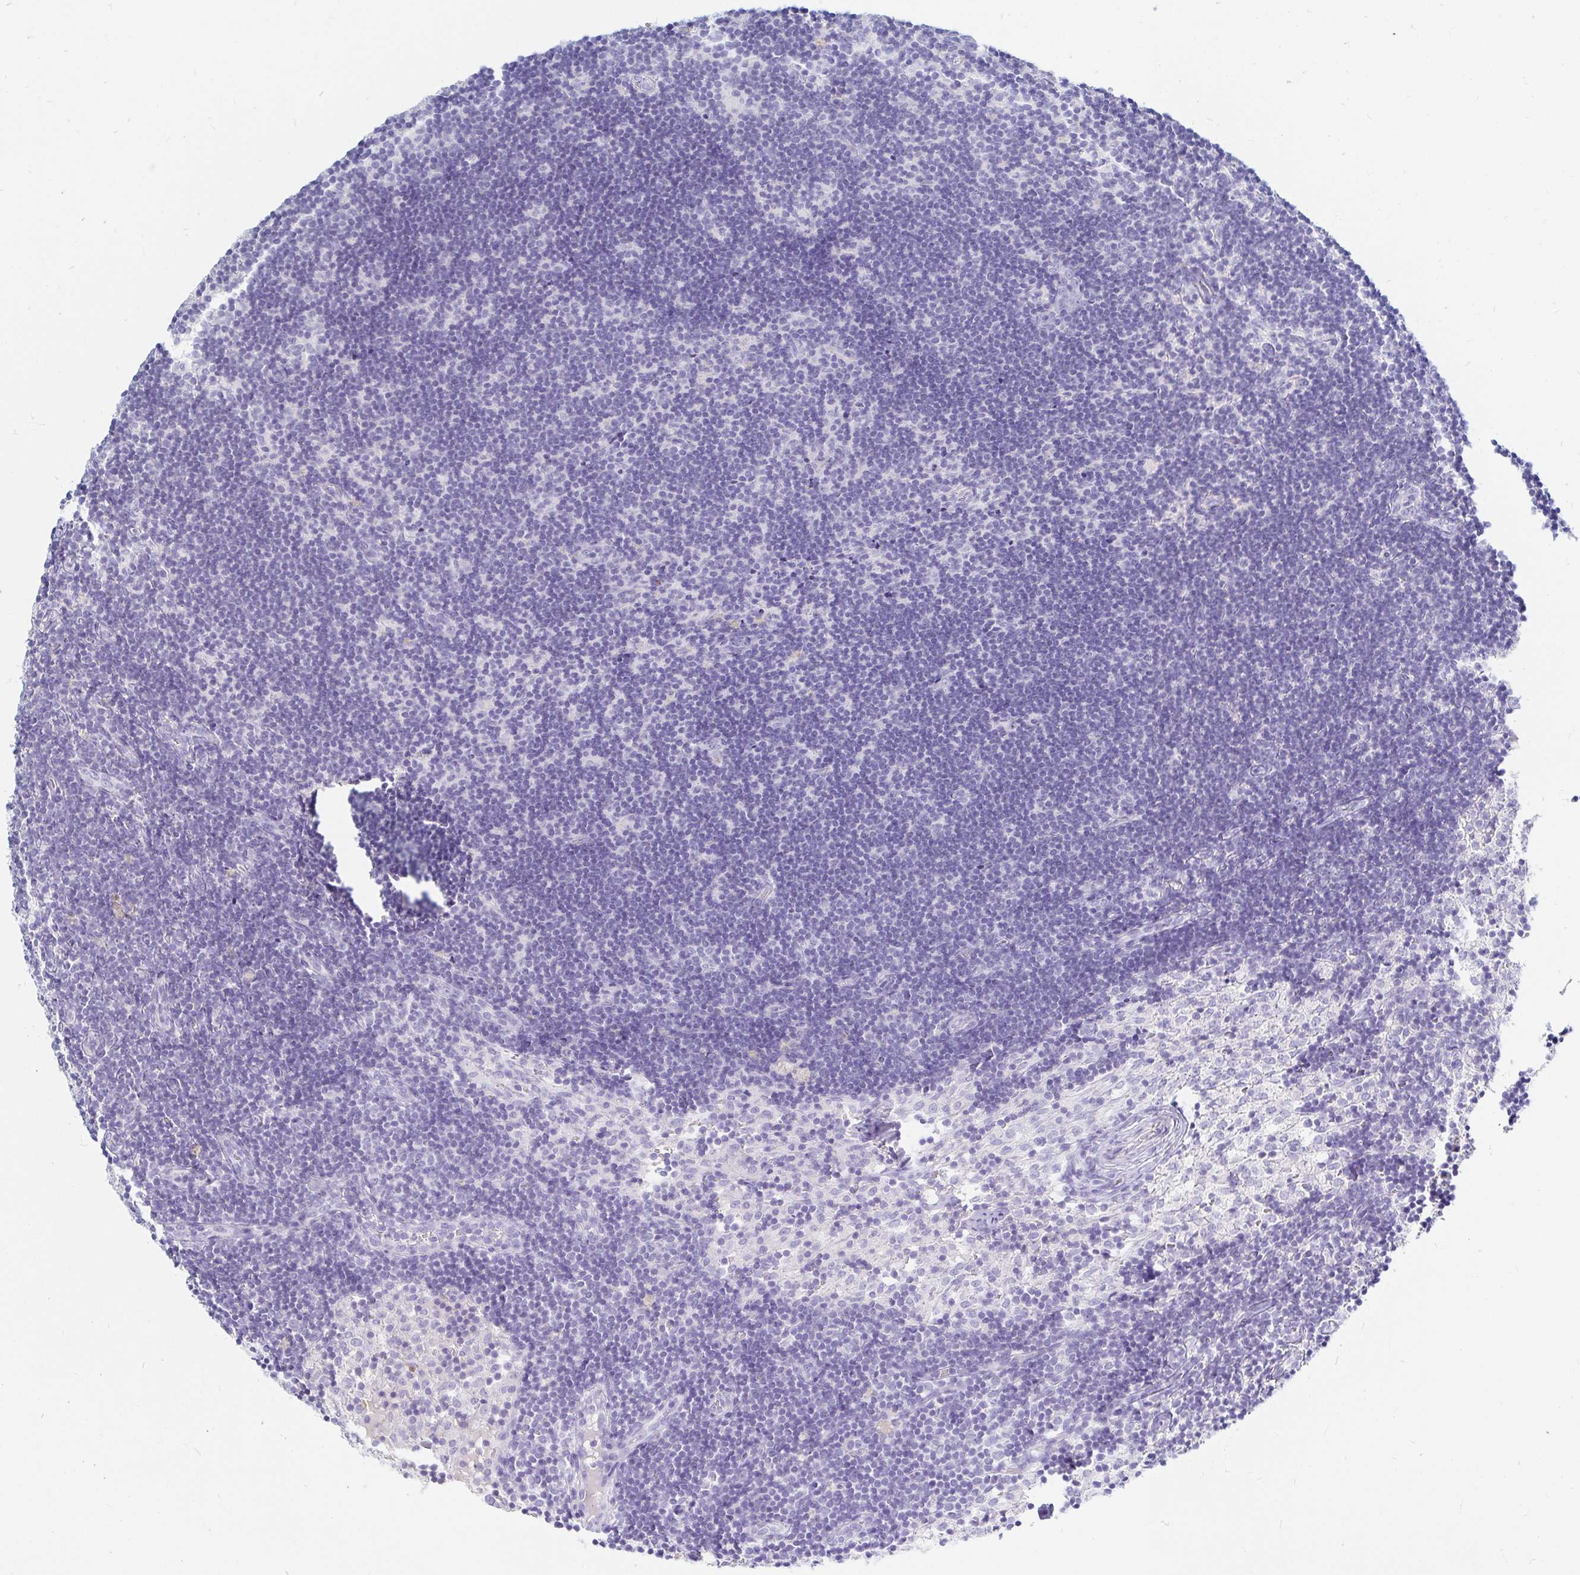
{"staining": {"intensity": "negative", "quantity": "none", "location": "none"}, "tissue": "lymph node", "cell_type": "Germinal center cells", "image_type": "normal", "snomed": [{"axis": "morphology", "description": "Normal tissue, NOS"}, {"axis": "topography", "description": "Lymph node"}], "caption": "Immunohistochemical staining of normal lymph node displays no significant expression in germinal center cells. Nuclei are stained in blue.", "gene": "NR2E1", "patient": {"sex": "female", "age": 31}}